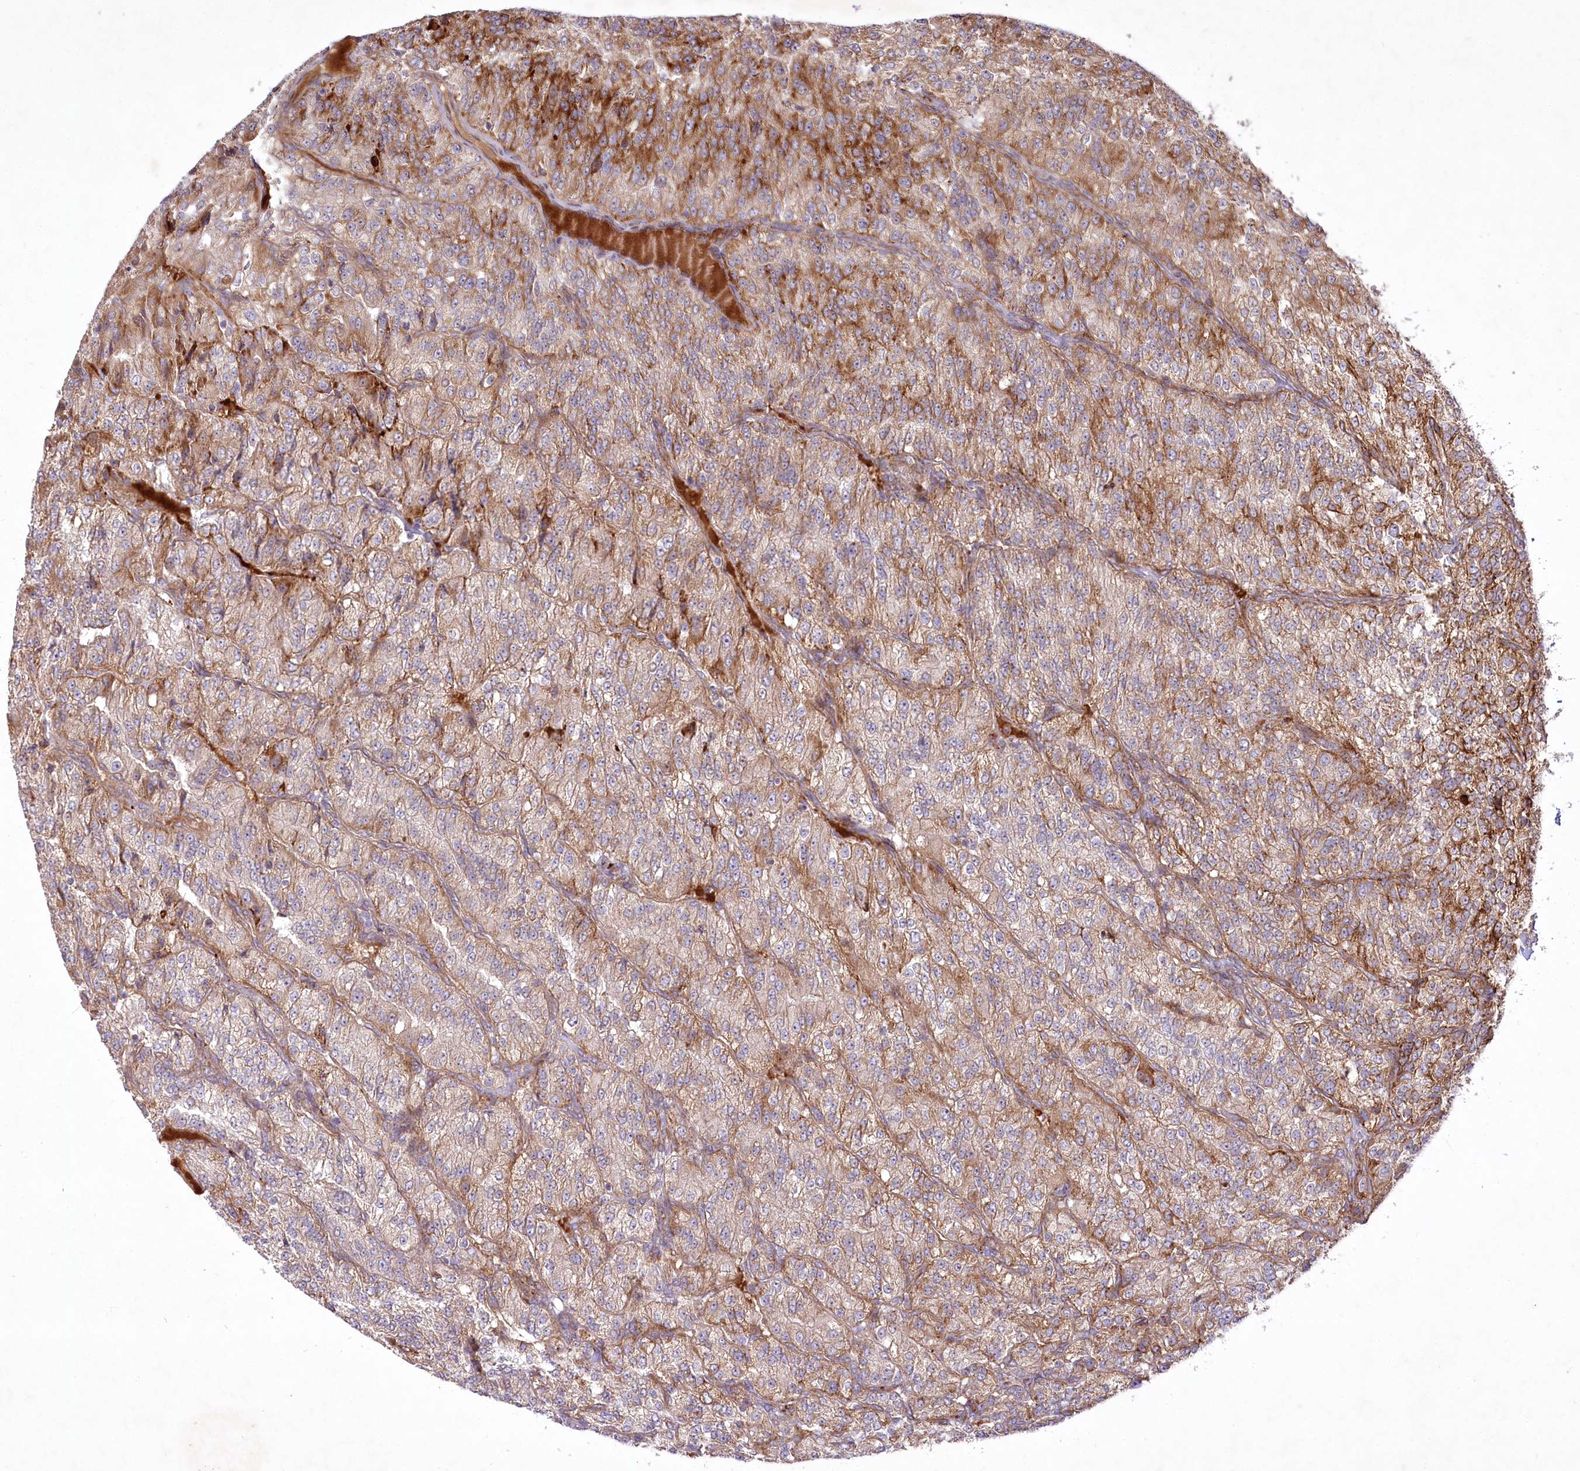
{"staining": {"intensity": "moderate", "quantity": ">75%", "location": "cytoplasmic/membranous"}, "tissue": "renal cancer", "cell_type": "Tumor cells", "image_type": "cancer", "snomed": [{"axis": "morphology", "description": "Adenocarcinoma, NOS"}, {"axis": "topography", "description": "Kidney"}], "caption": "A medium amount of moderate cytoplasmic/membranous staining is appreciated in about >75% of tumor cells in renal cancer tissue.", "gene": "PSTK", "patient": {"sex": "female", "age": 63}}